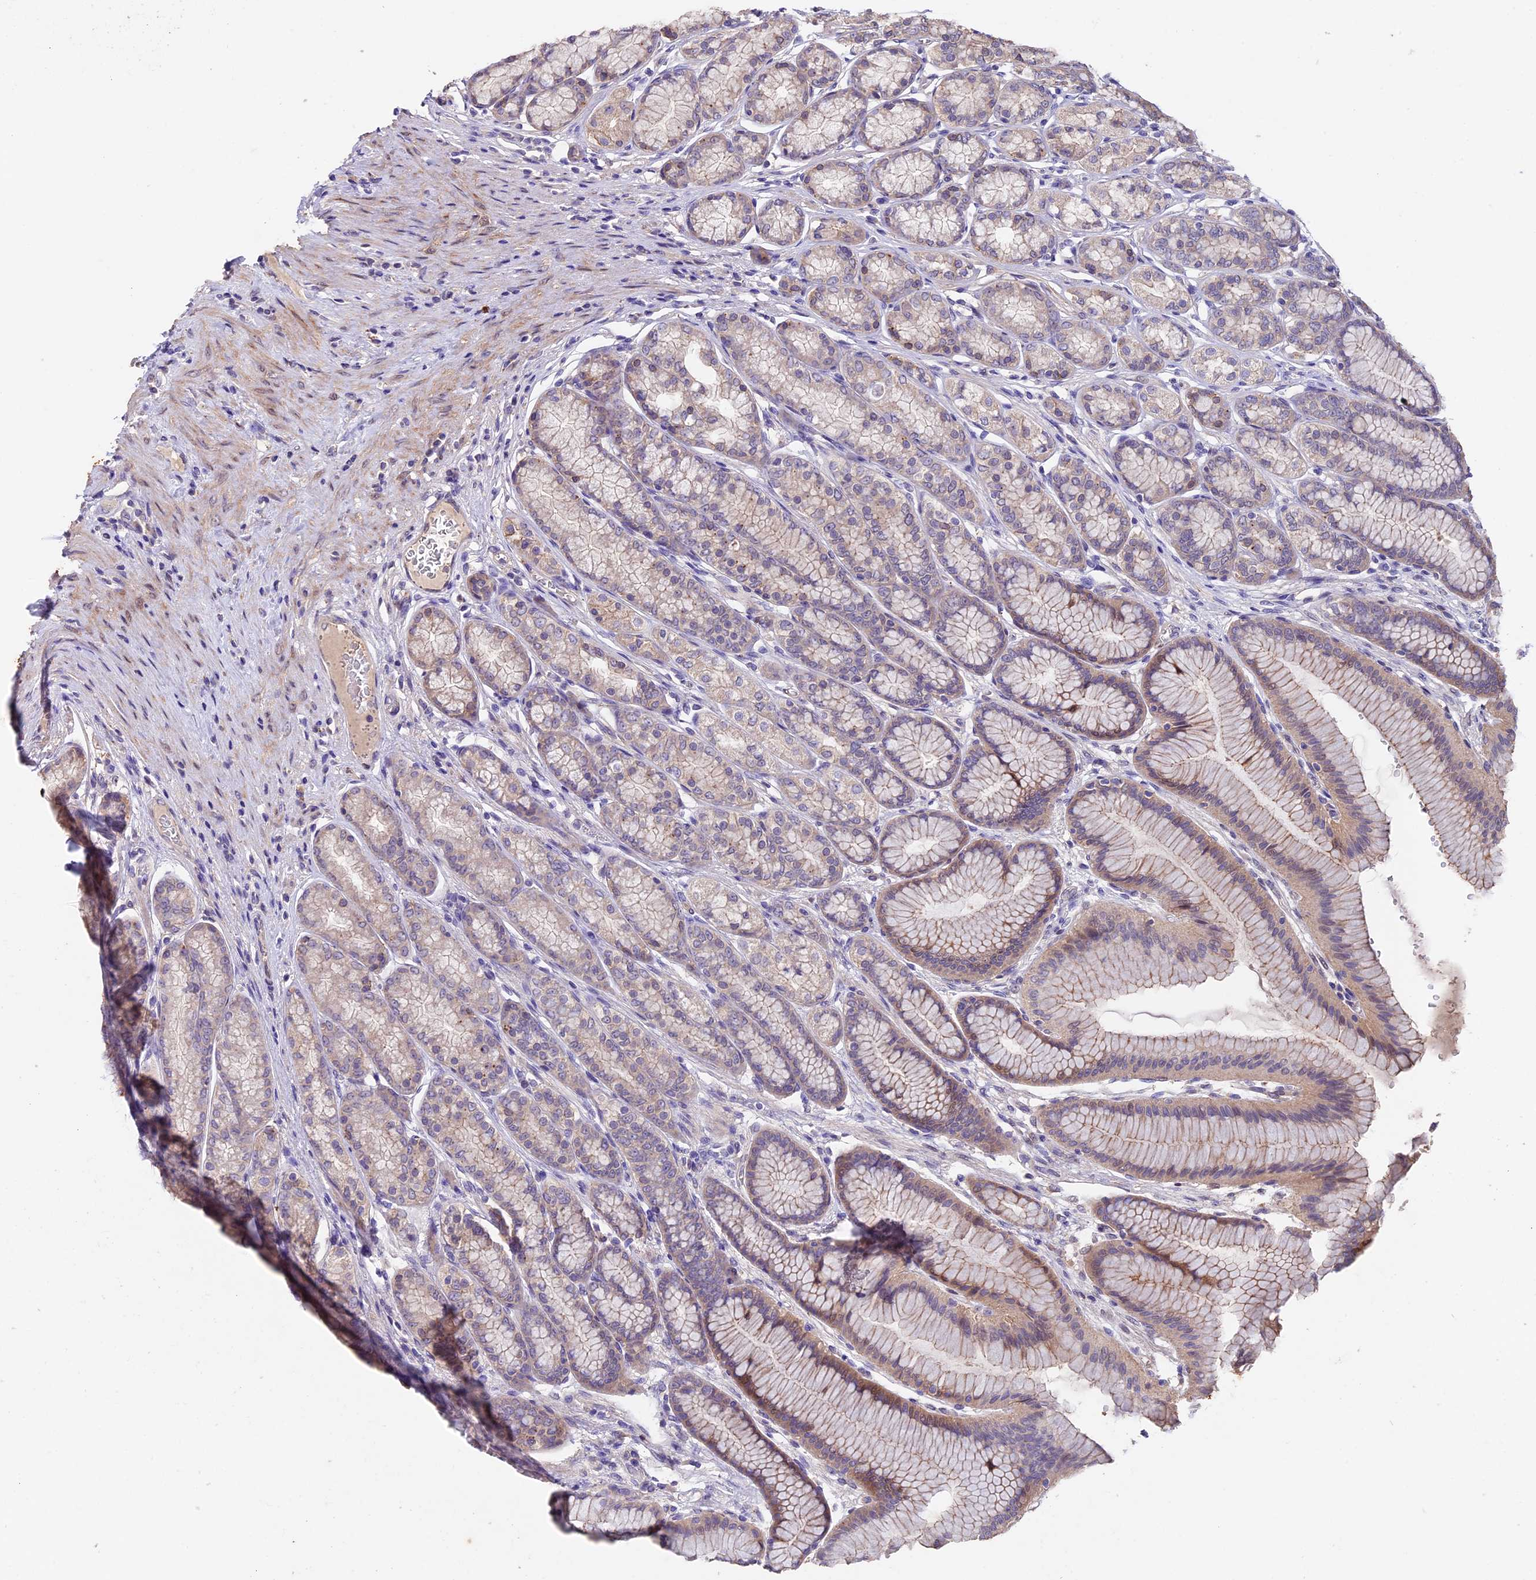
{"staining": {"intensity": "moderate", "quantity": "<25%", "location": "cytoplasmic/membranous"}, "tissue": "stomach", "cell_type": "Glandular cells", "image_type": "normal", "snomed": [{"axis": "morphology", "description": "Normal tissue, NOS"}, {"axis": "morphology", "description": "Adenocarcinoma, NOS"}, {"axis": "morphology", "description": "Adenocarcinoma, High grade"}, {"axis": "topography", "description": "Stomach, upper"}, {"axis": "topography", "description": "Stomach"}], "caption": "The immunohistochemical stain shows moderate cytoplasmic/membranous staining in glandular cells of benign stomach.", "gene": "NCK2", "patient": {"sex": "female", "age": 65}}